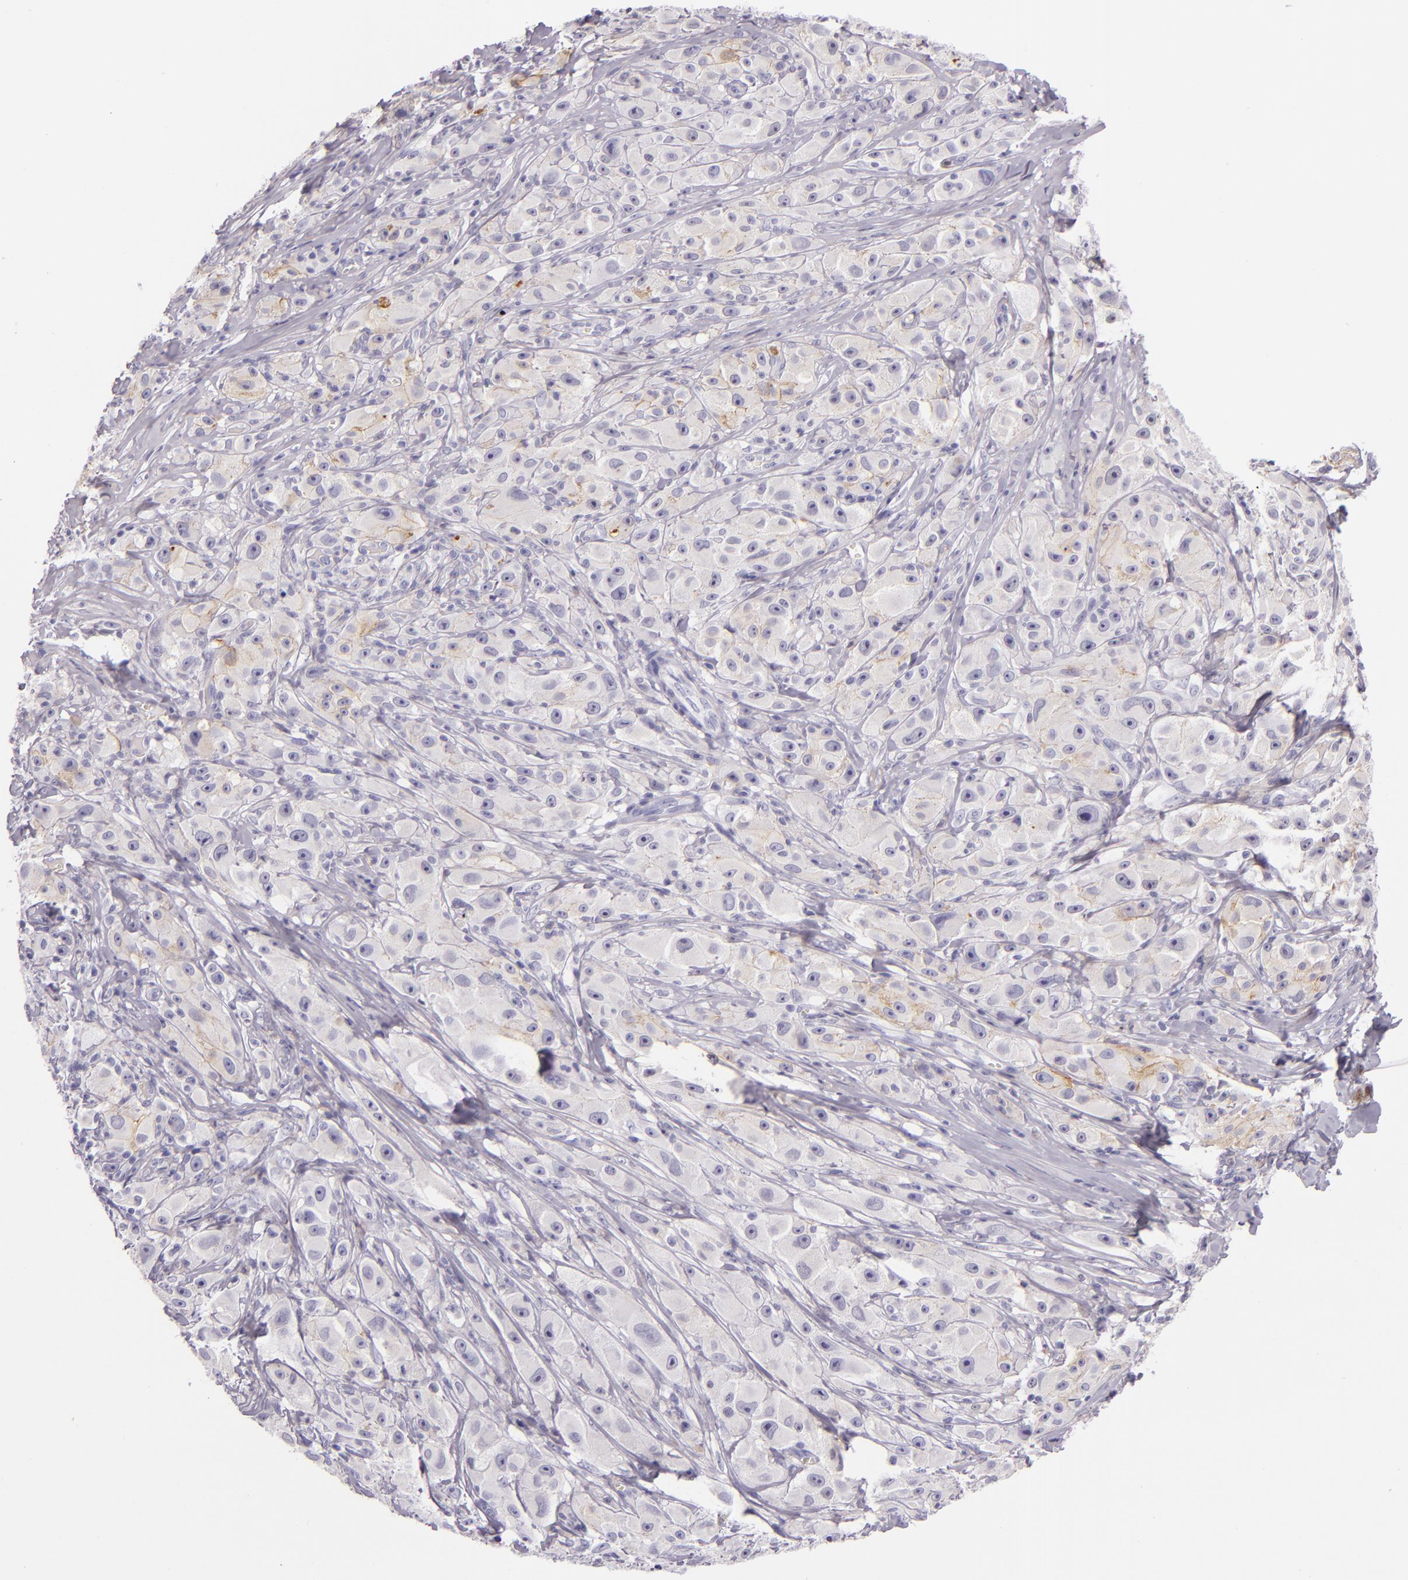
{"staining": {"intensity": "negative", "quantity": "none", "location": "none"}, "tissue": "melanoma", "cell_type": "Tumor cells", "image_type": "cancer", "snomed": [{"axis": "morphology", "description": "Malignant melanoma, NOS"}, {"axis": "topography", "description": "Skin"}], "caption": "DAB immunohistochemical staining of human malignant melanoma shows no significant positivity in tumor cells.", "gene": "CEACAM1", "patient": {"sex": "male", "age": 56}}